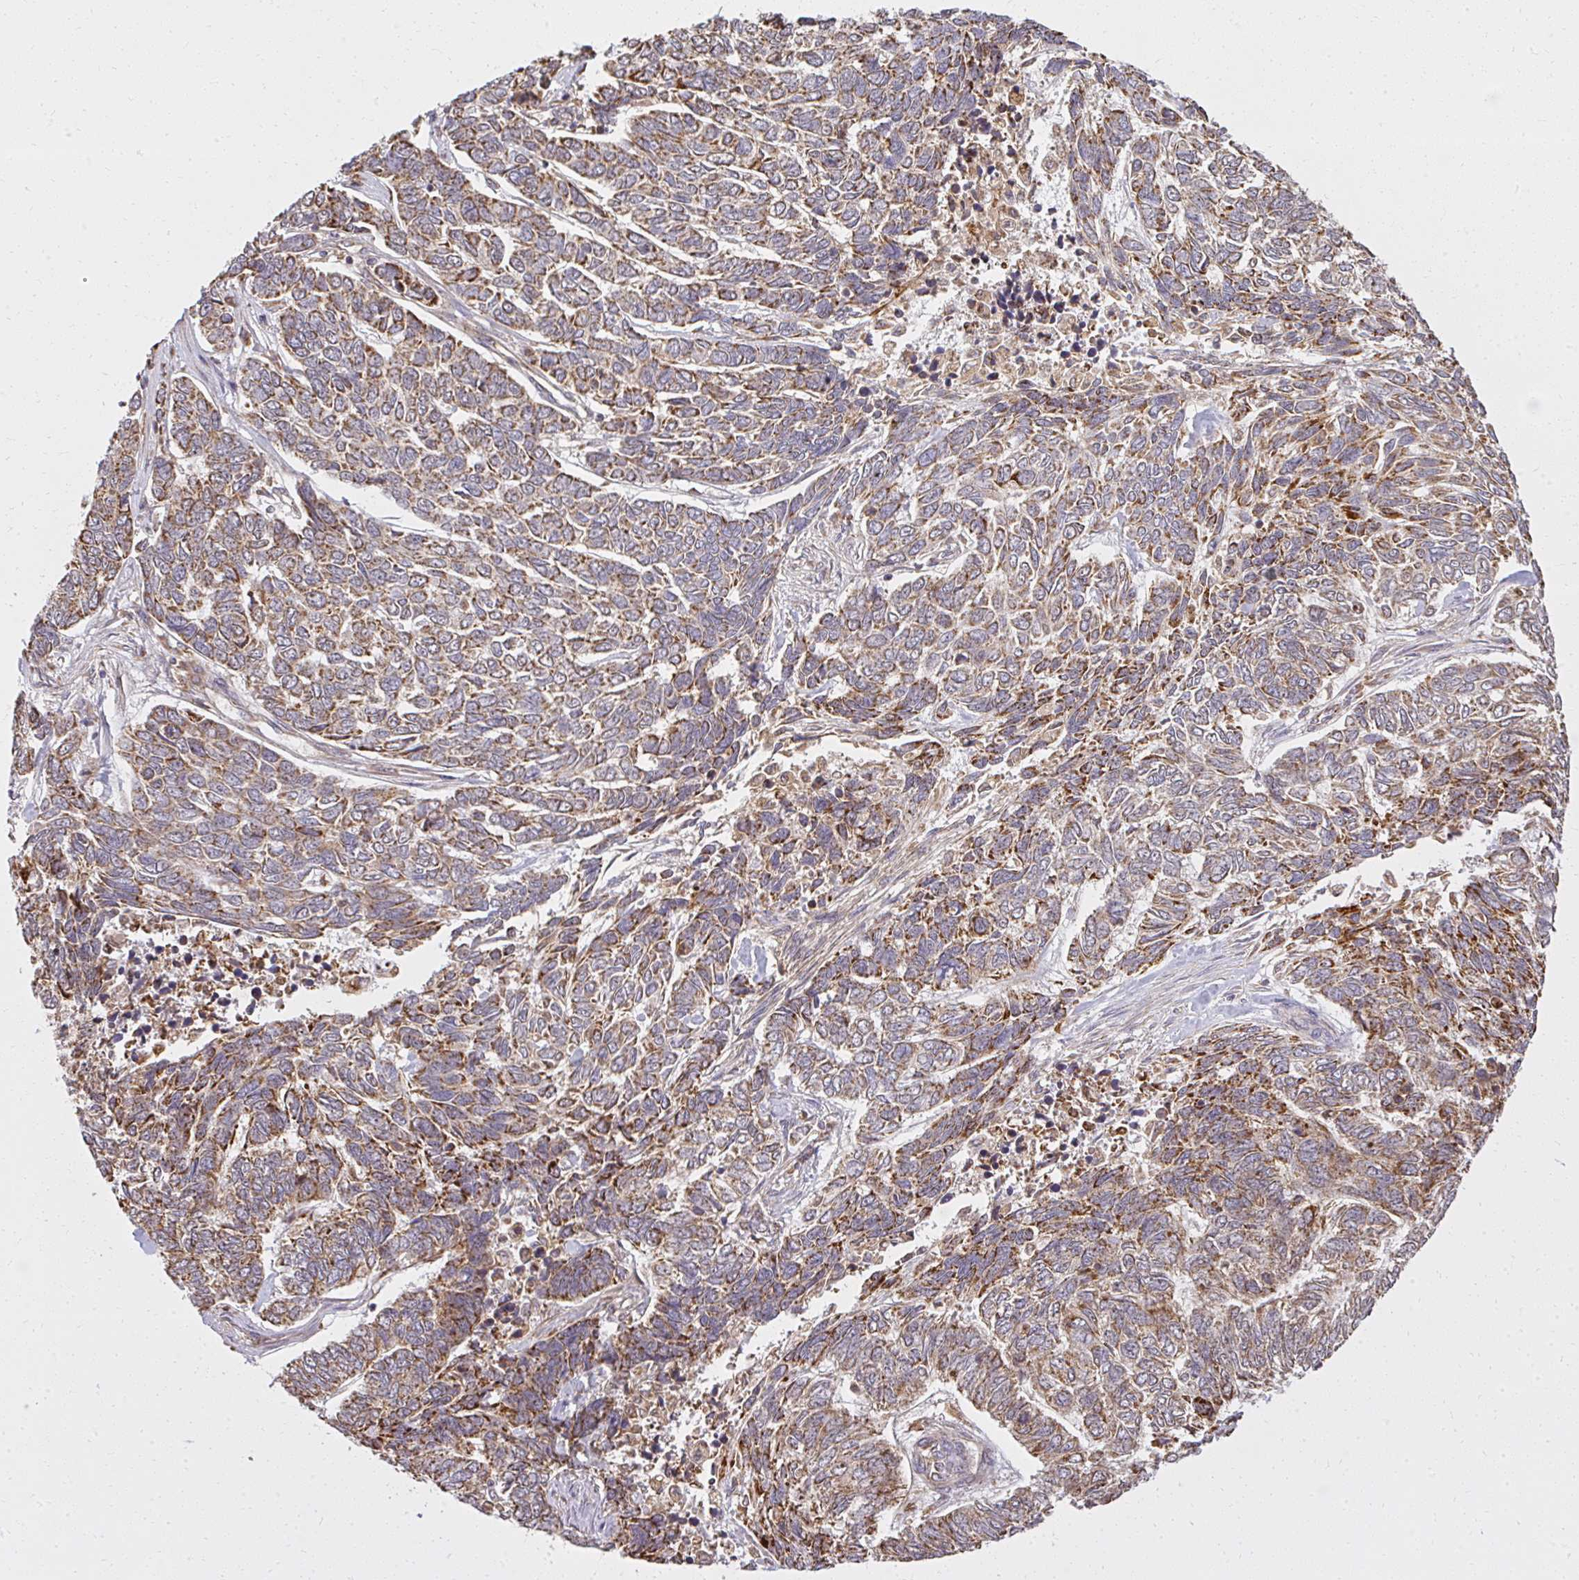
{"staining": {"intensity": "moderate", "quantity": ">75%", "location": "cytoplasmic/membranous"}, "tissue": "skin cancer", "cell_type": "Tumor cells", "image_type": "cancer", "snomed": [{"axis": "morphology", "description": "Basal cell carcinoma"}, {"axis": "topography", "description": "Skin"}], "caption": "Human skin cancer stained for a protein (brown) displays moderate cytoplasmic/membranous positive positivity in about >75% of tumor cells.", "gene": "GNS", "patient": {"sex": "female", "age": 65}}